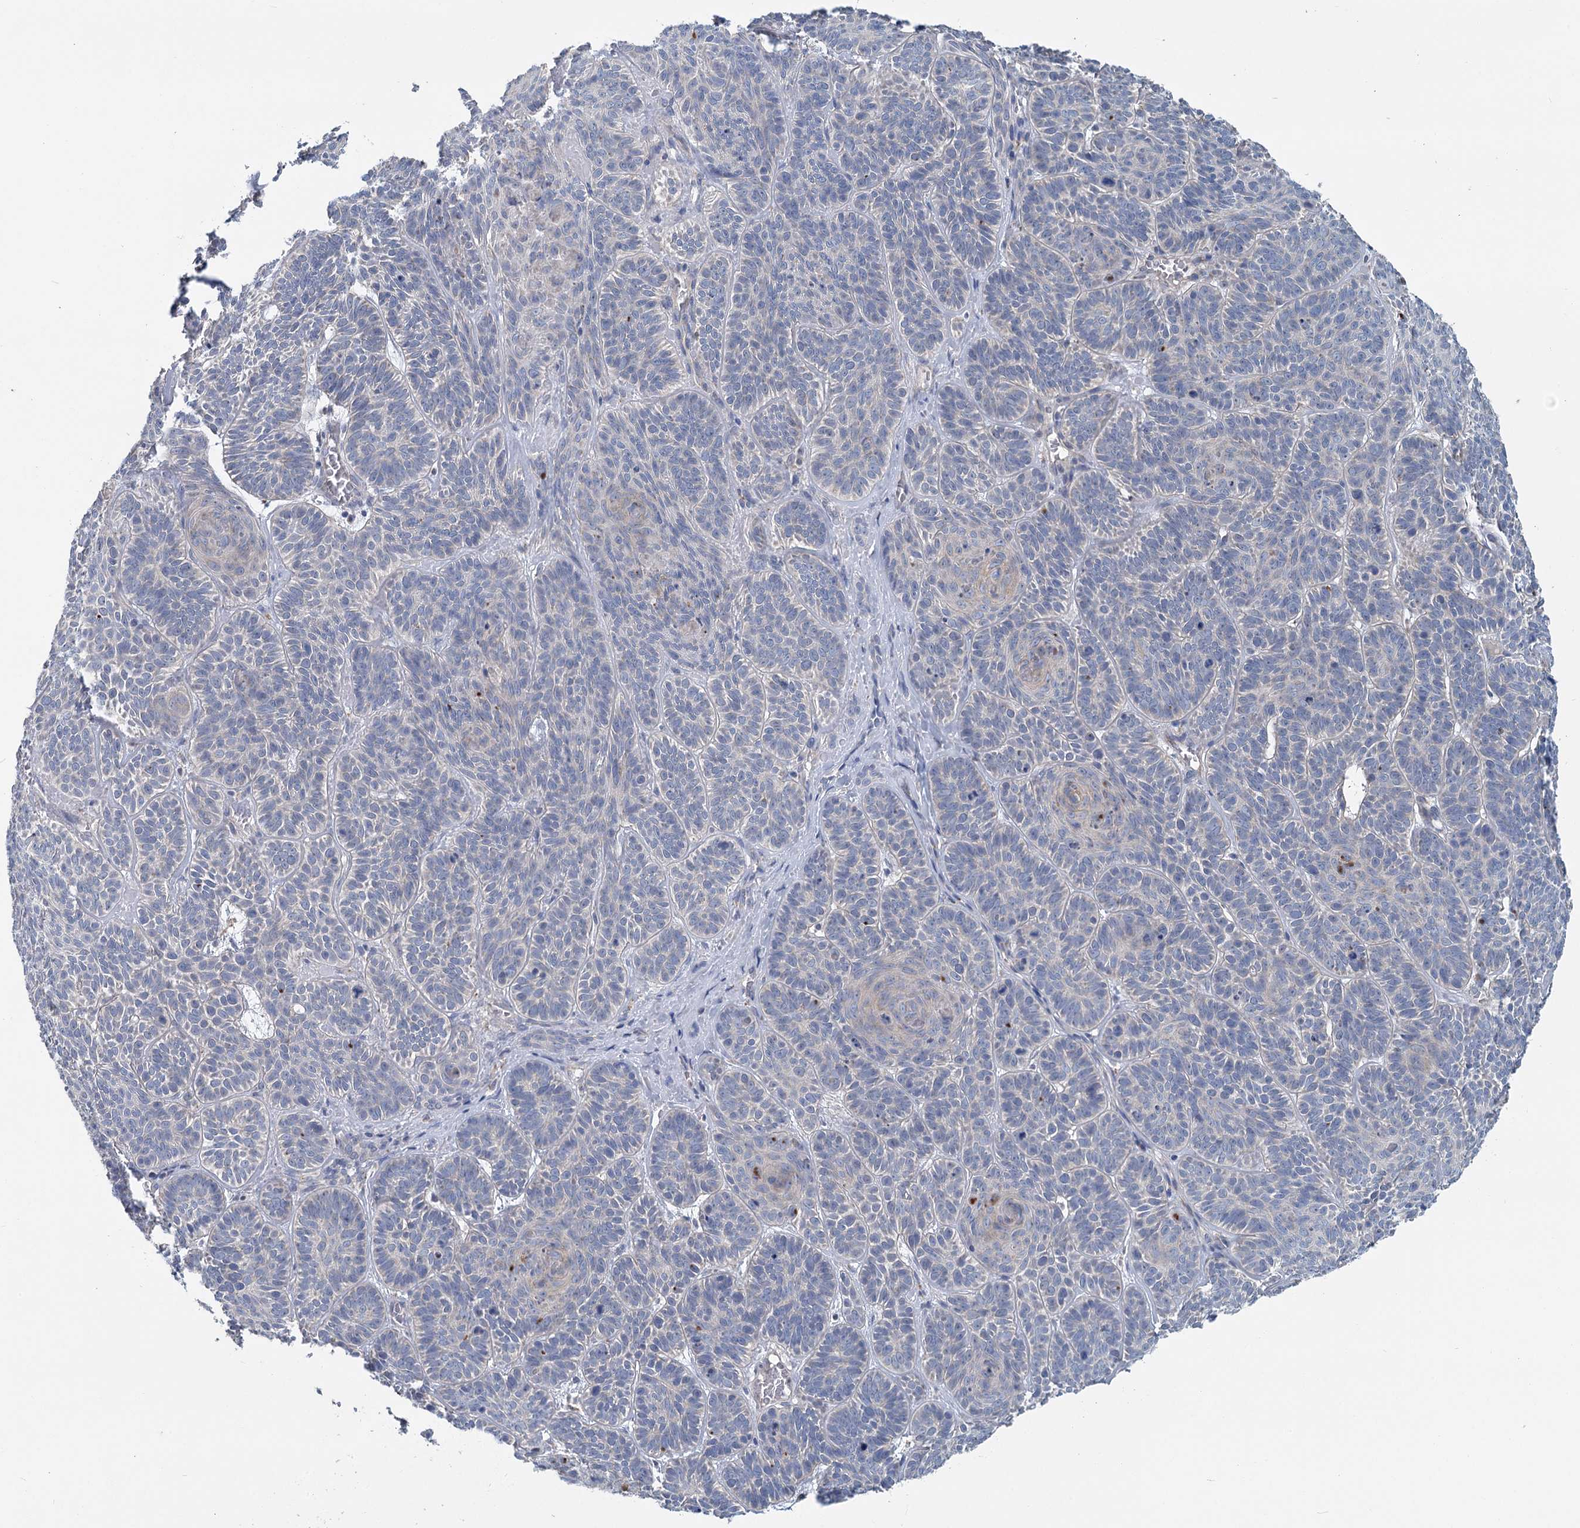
{"staining": {"intensity": "negative", "quantity": "none", "location": "none"}, "tissue": "skin cancer", "cell_type": "Tumor cells", "image_type": "cancer", "snomed": [{"axis": "morphology", "description": "Basal cell carcinoma"}, {"axis": "topography", "description": "Skin"}], "caption": "This is an immunohistochemistry (IHC) histopathology image of human basal cell carcinoma (skin). There is no positivity in tumor cells.", "gene": "ANKRD16", "patient": {"sex": "male", "age": 85}}